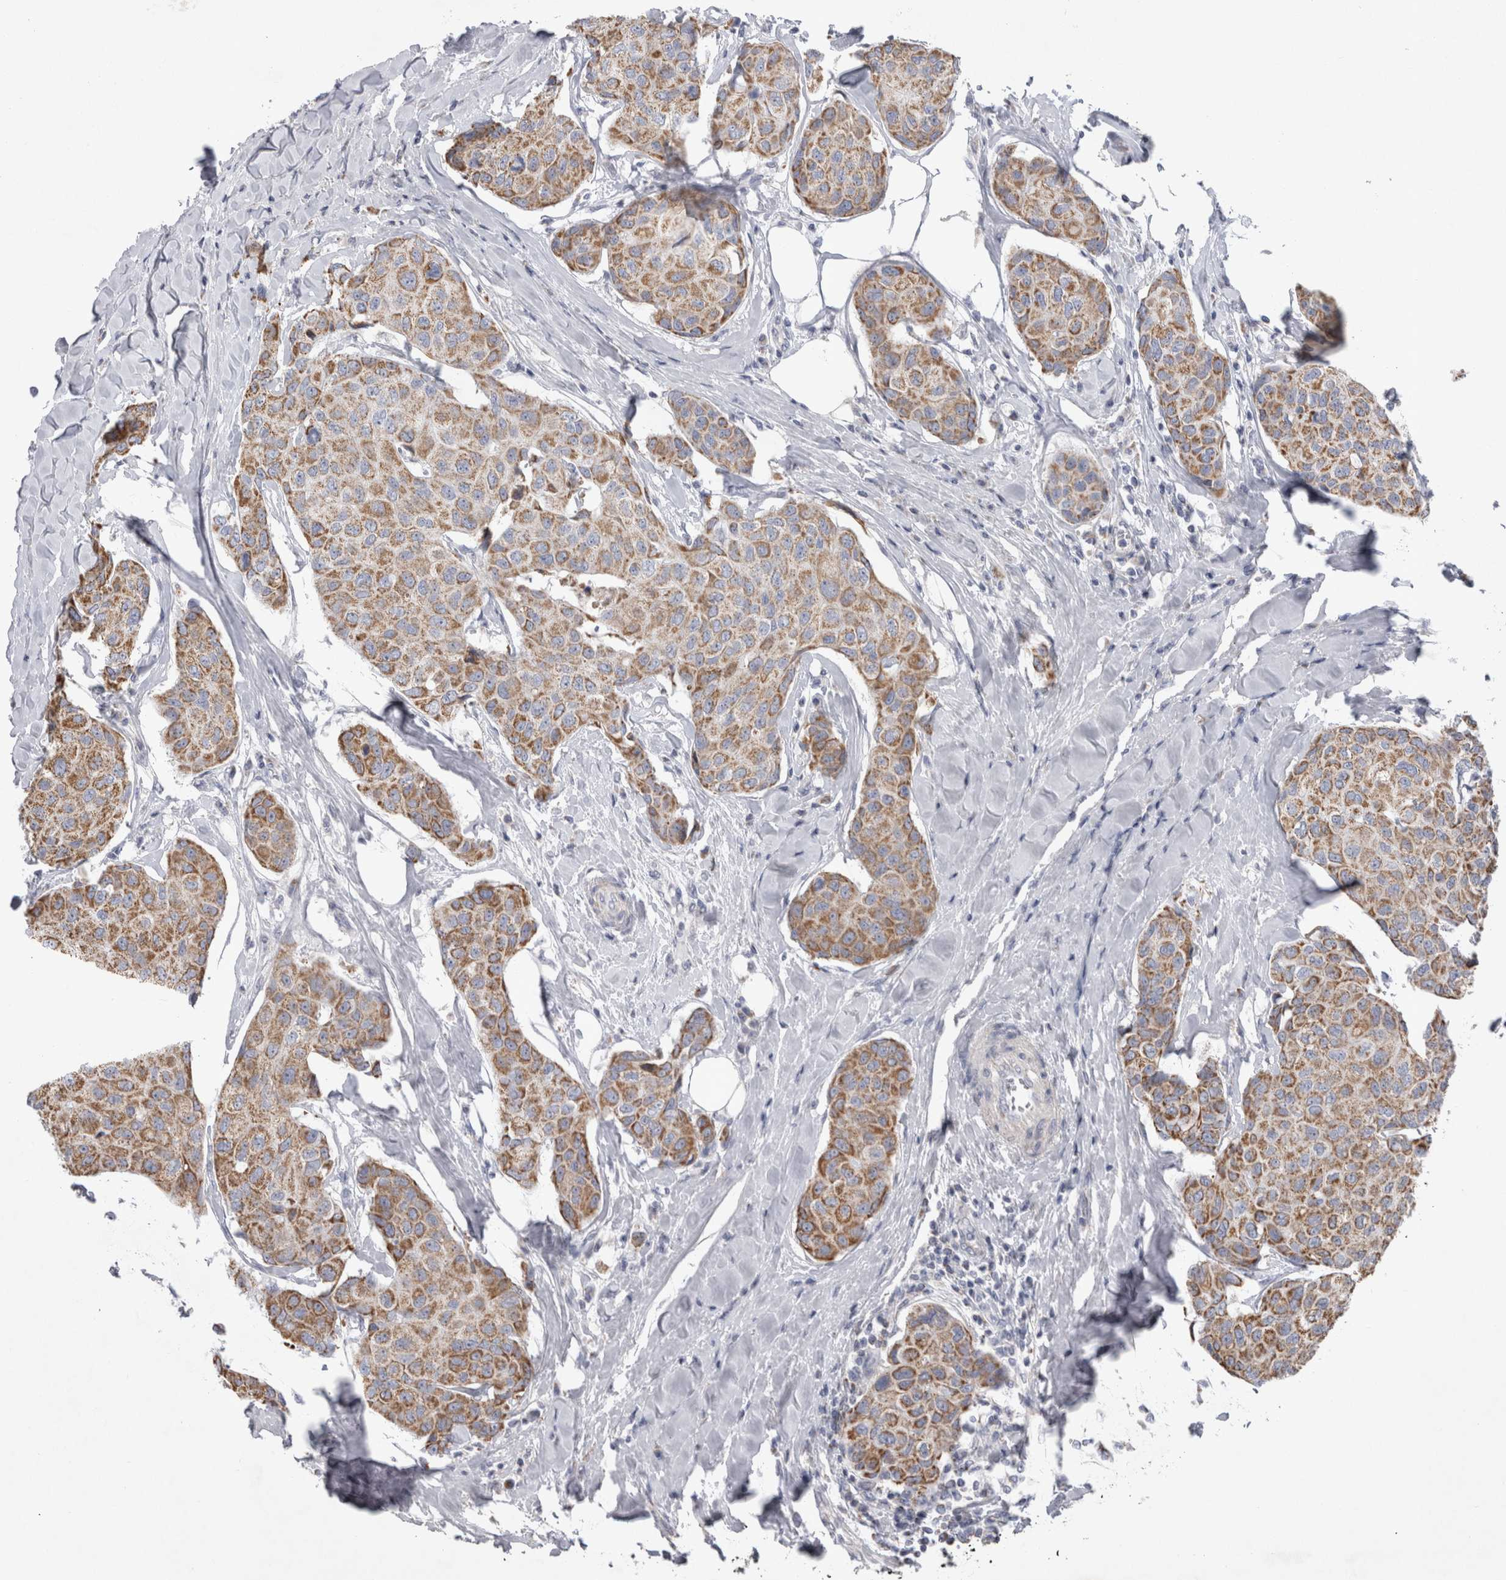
{"staining": {"intensity": "moderate", "quantity": ">75%", "location": "cytoplasmic/membranous"}, "tissue": "breast cancer", "cell_type": "Tumor cells", "image_type": "cancer", "snomed": [{"axis": "morphology", "description": "Duct carcinoma"}, {"axis": "topography", "description": "Breast"}], "caption": "Protein staining reveals moderate cytoplasmic/membranous positivity in about >75% of tumor cells in breast invasive ductal carcinoma. (Stains: DAB in brown, nuclei in blue, Microscopy: brightfield microscopy at high magnification).", "gene": "HDHD3", "patient": {"sex": "female", "age": 80}}